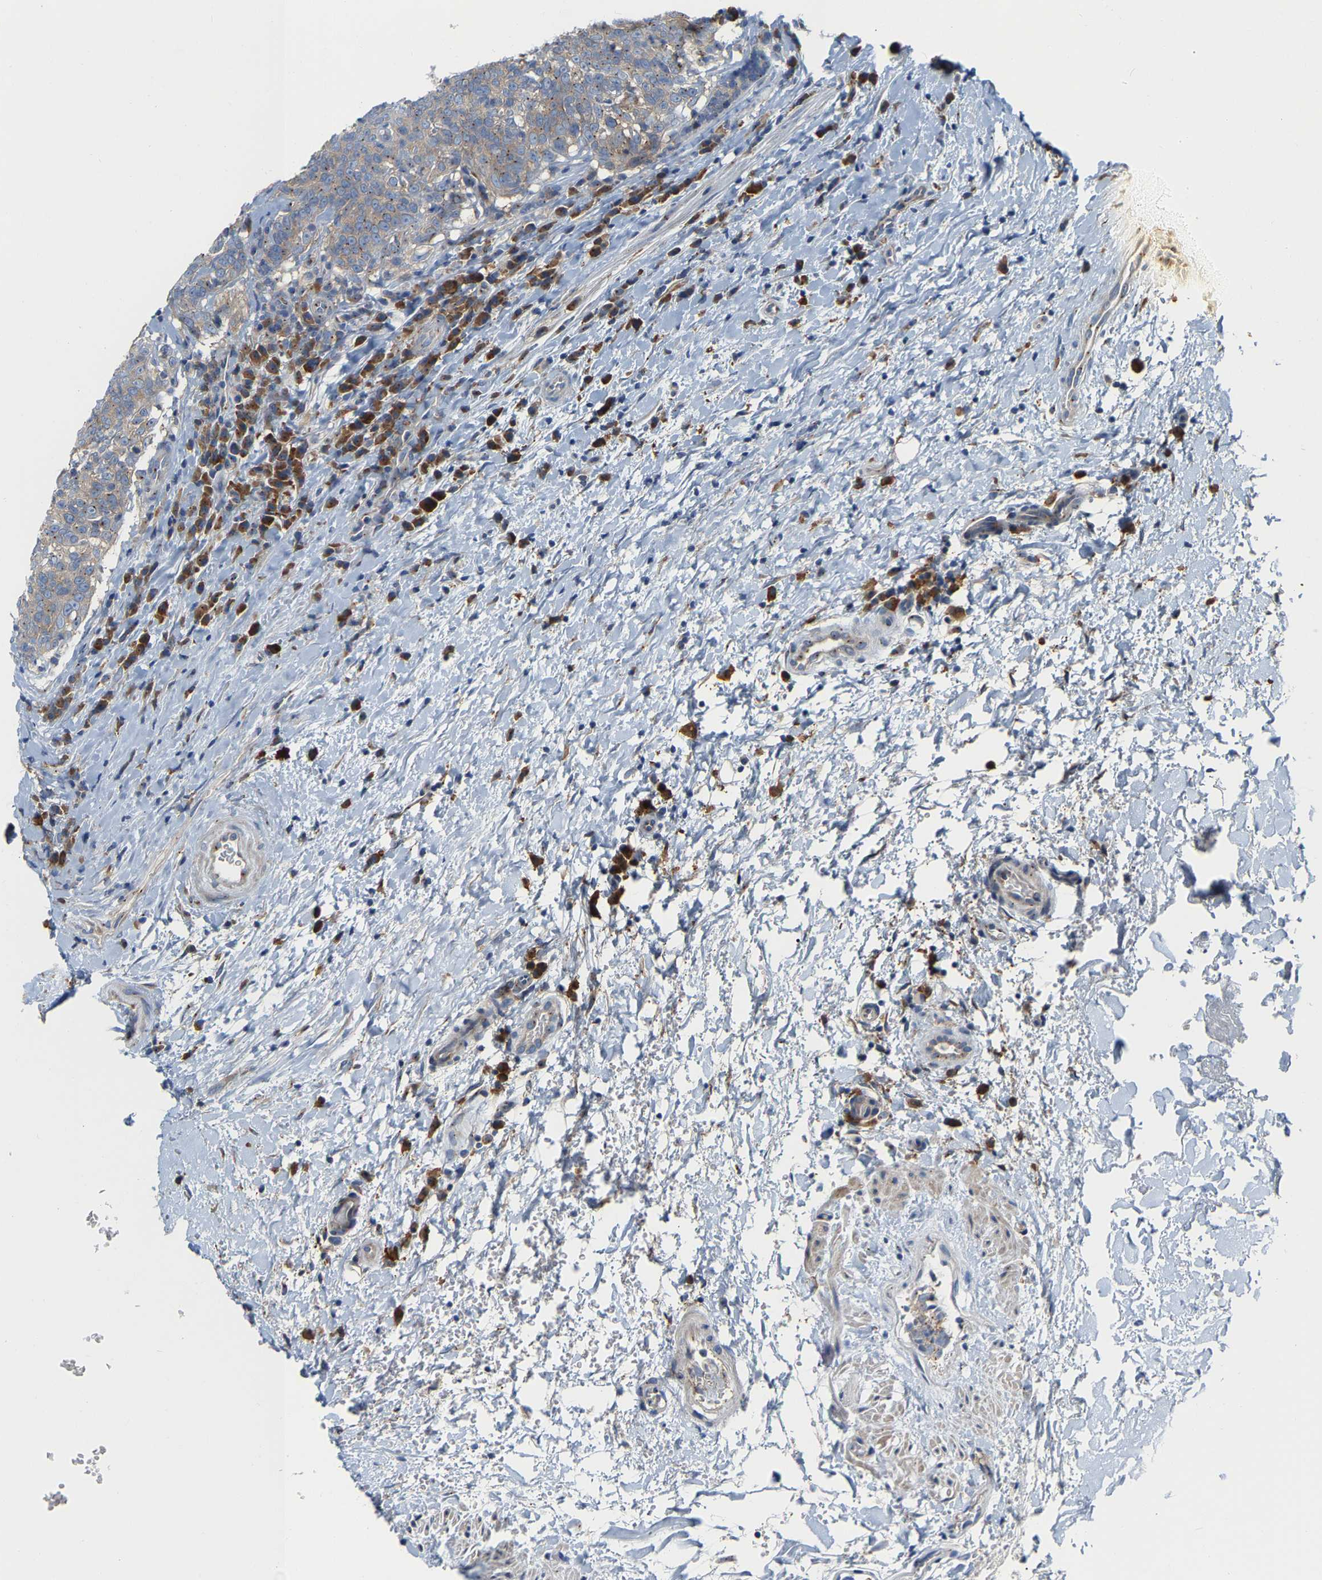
{"staining": {"intensity": "weak", "quantity": ">75%", "location": "cytoplasmic/membranous"}, "tissue": "head and neck cancer", "cell_type": "Tumor cells", "image_type": "cancer", "snomed": [{"axis": "morphology", "description": "Squamous cell carcinoma, NOS"}, {"axis": "morphology", "description": "Squamous cell carcinoma, metastatic, NOS"}, {"axis": "topography", "description": "Lymph node"}, {"axis": "topography", "description": "Head-Neck"}], "caption": "This image demonstrates immunohistochemistry (IHC) staining of metastatic squamous cell carcinoma (head and neck), with low weak cytoplasmic/membranous expression in about >75% of tumor cells.", "gene": "PCNT", "patient": {"sex": "male", "age": 62}}